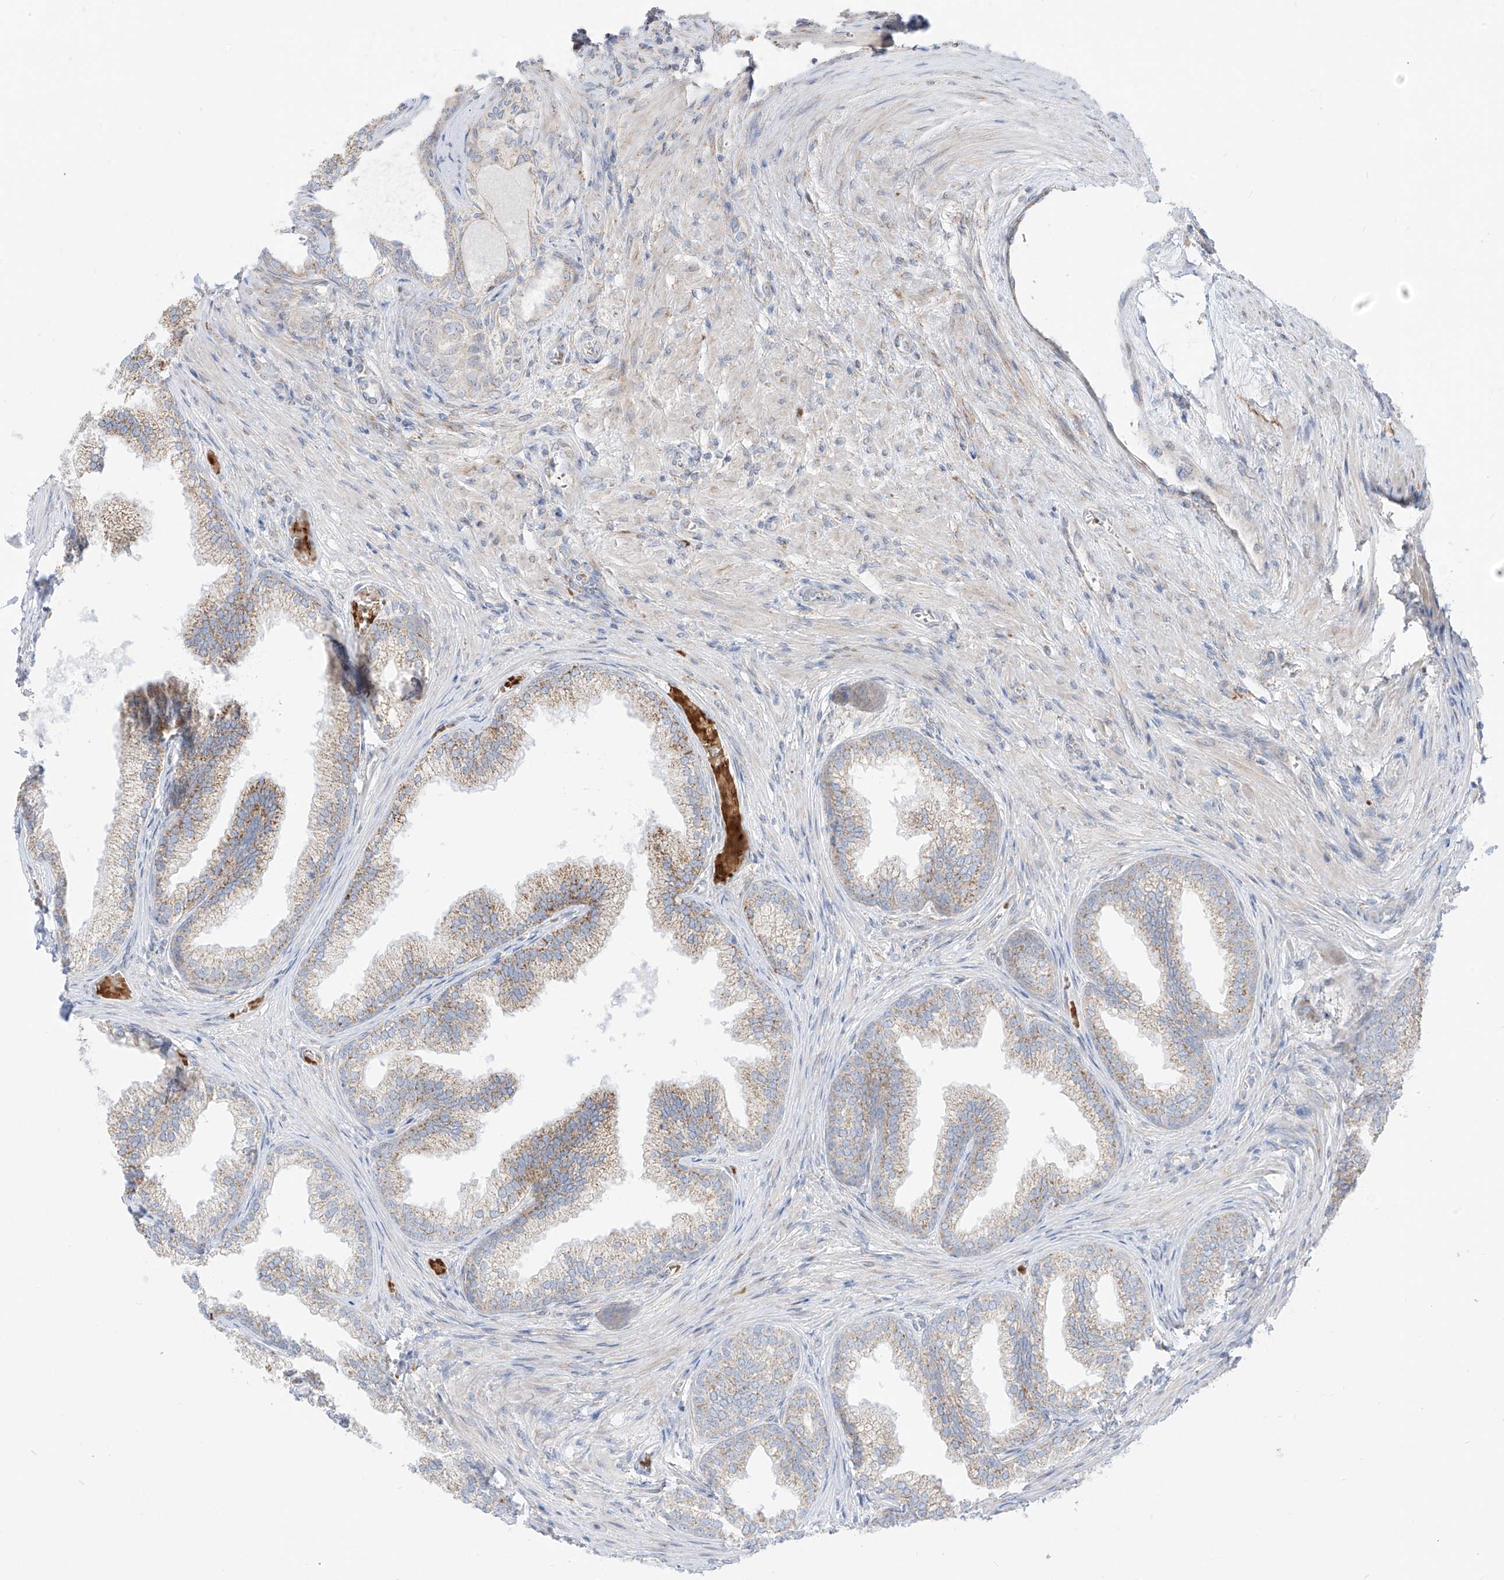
{"staining": {"intensity": "moderate", "quantity": "25%-75%", "location": "cytoplasmic/membranous"}, "tissue": "prostate", "cell_type": "Glandular cells", "image_type": "normal", "snomed": [{"axis": "morphology", "description": "Normal tissue, NOS"}, {"axis": "topography", "description": "Prostate"}], "caption": "This image displays immunohistochemistry staining of benign prostate, with medium moderate cytoplasmic/membranous expression in about 25%-75% of glandular cells.", "gene": "ARHGEF40", "patient": {"sex": "male", "age": 76}}